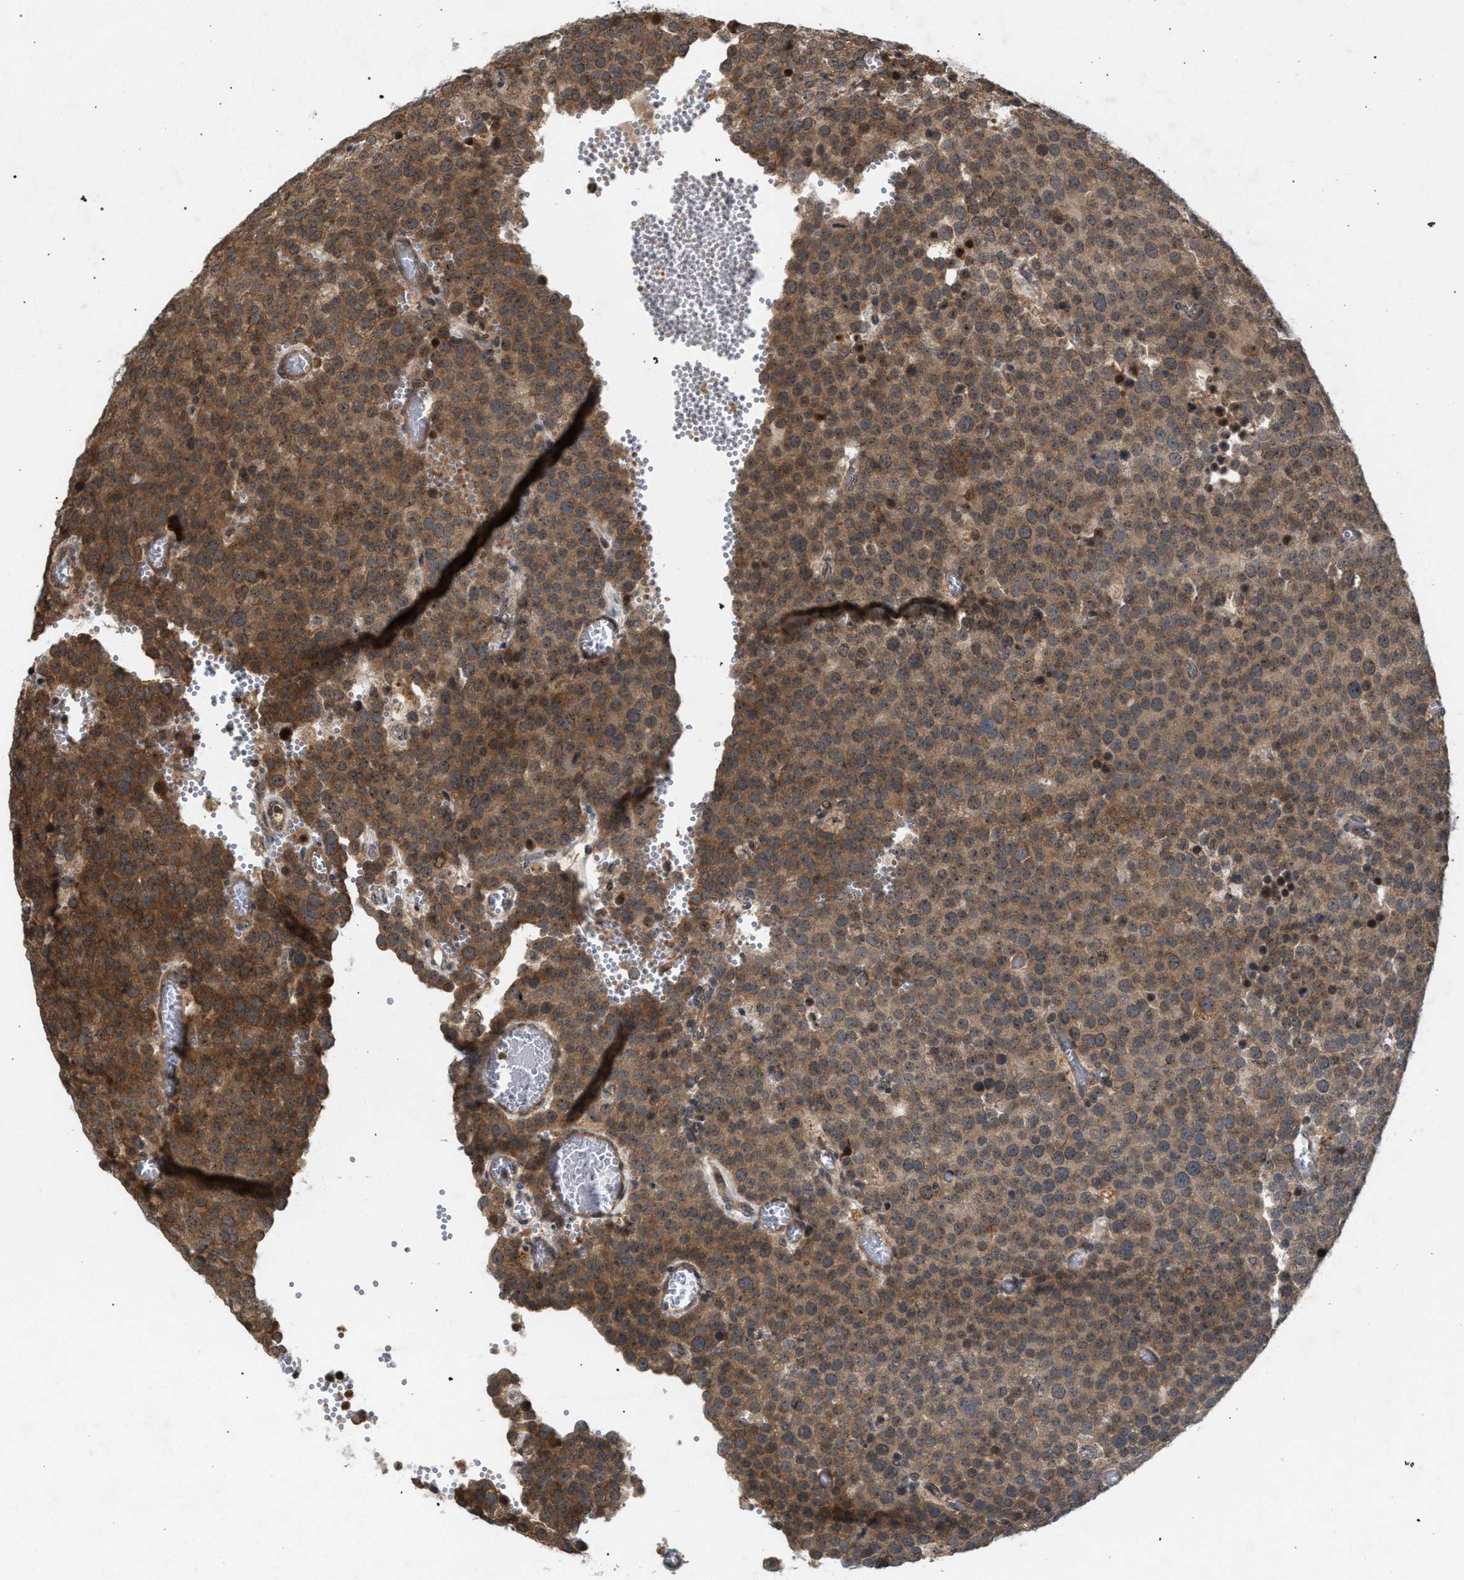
{"staining": {"intensity": "moderate", "quantity": ">75%", "location": "cytoplasmic/membranous"}, "tissue": "testis cancer", "cell_type": "Tumor cells", "image_type": "cancer", "snomed": [{"axis": "morphology", "description": "Normal tissue, NOS"}, {"axis": "morphology", "description": "Seminoma, NOS"}, {"axis": "topography", "description": "Testis"}], "caption": "This micrograph shows IHC staining of testis cancer, with medium moderate cytoplasmic/membranous staining in approximately >75% of tumor cells.", "gene": "IRAK4", "patient": {"sex": "male", "age": 71}}